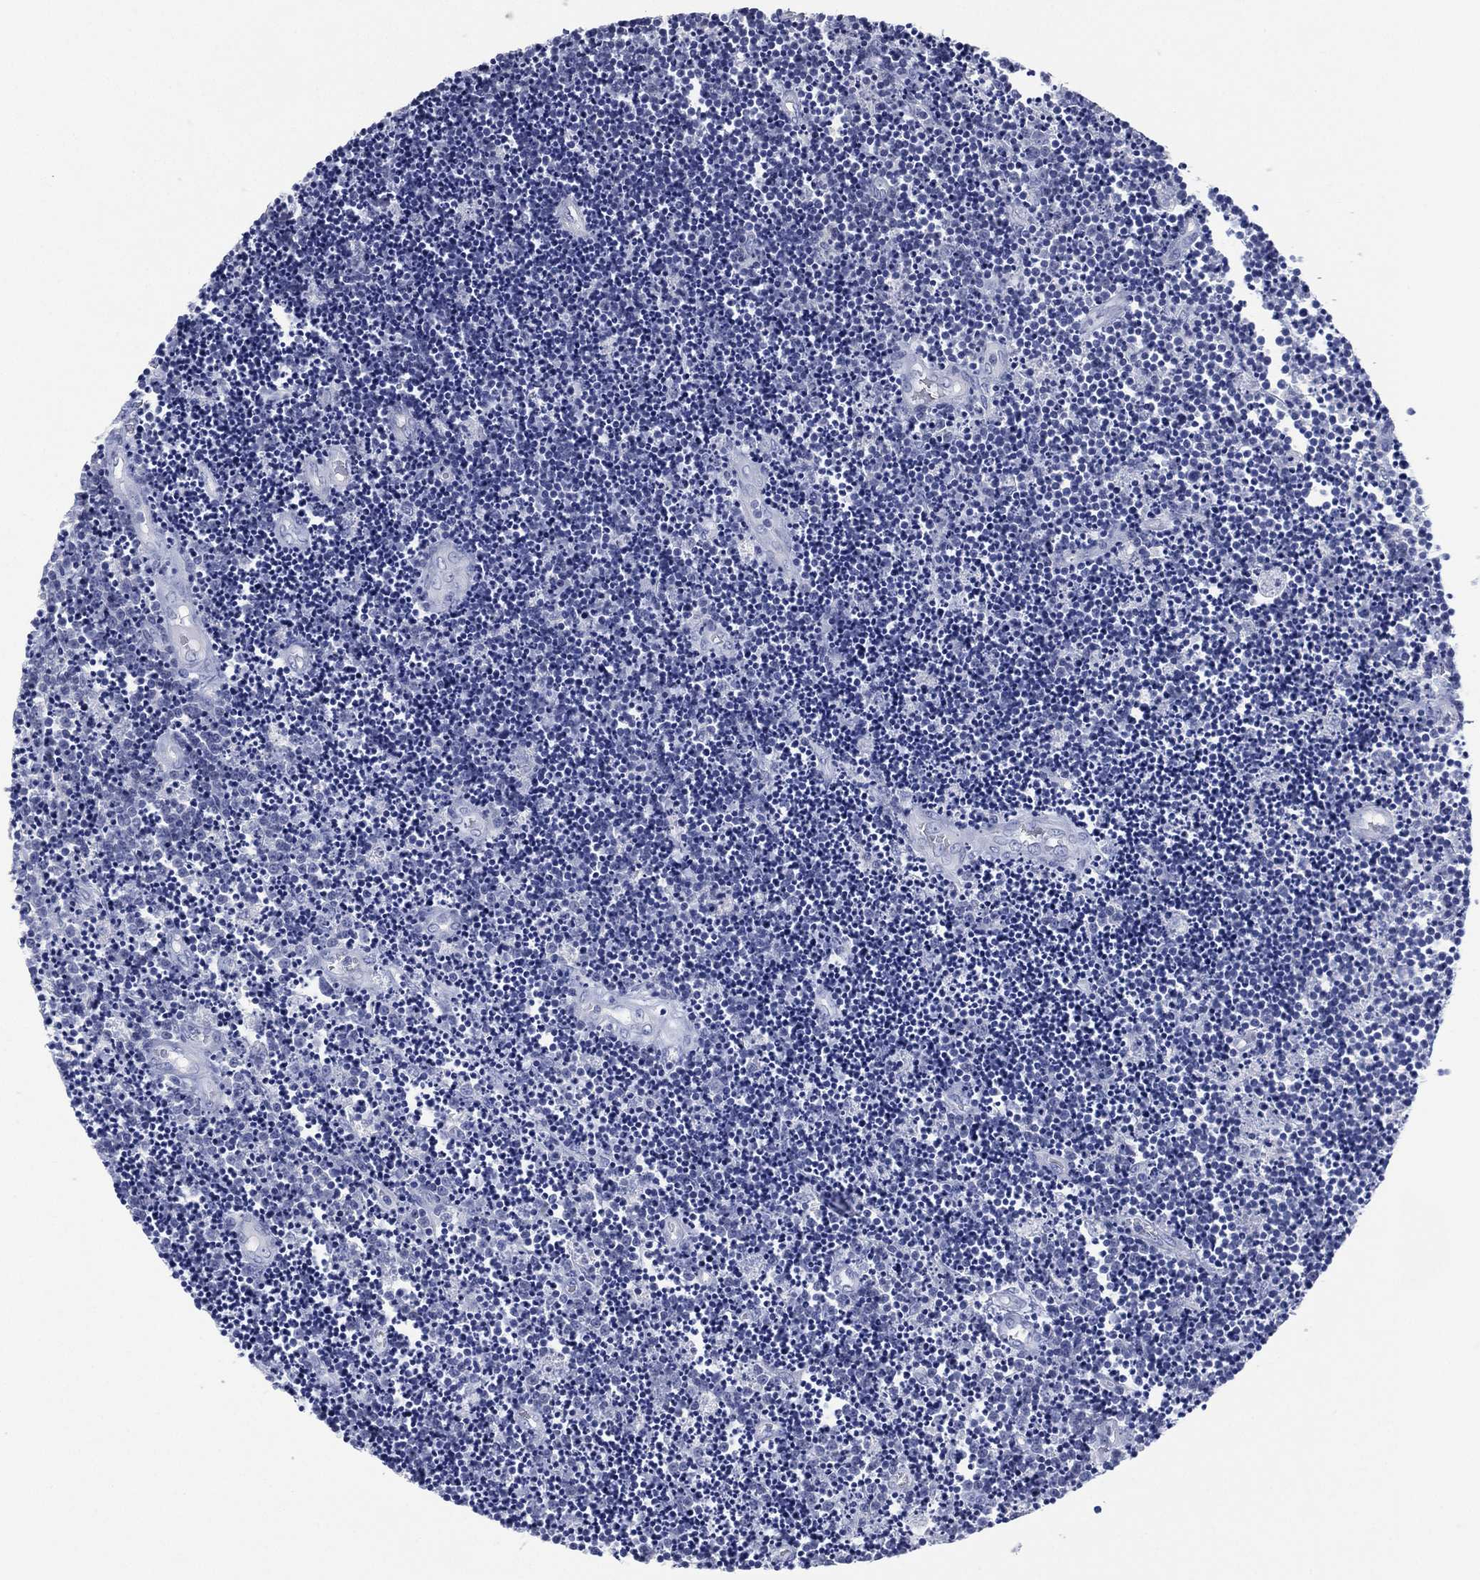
{"staining": {"intensity": "negative", "quantity": "none", "location": "none"}, "tissue": "lymphoma", "cell_type": "Tumor cells", "image_type": "cancer", "snomed": [{"axis": "morphology", "description": "Malignant lymphoma, non-Hodgkin's type, Low grade"}, {"axis": "topography", "description": "Brain"}], "caption": "An immunohistochemistry (IHC) histopathology image of lymphoma is shown. There is no staining in tumor cells of lymphoma.", "gene": "TMEM247", "patient": {"sex": "female", "age": 66}}